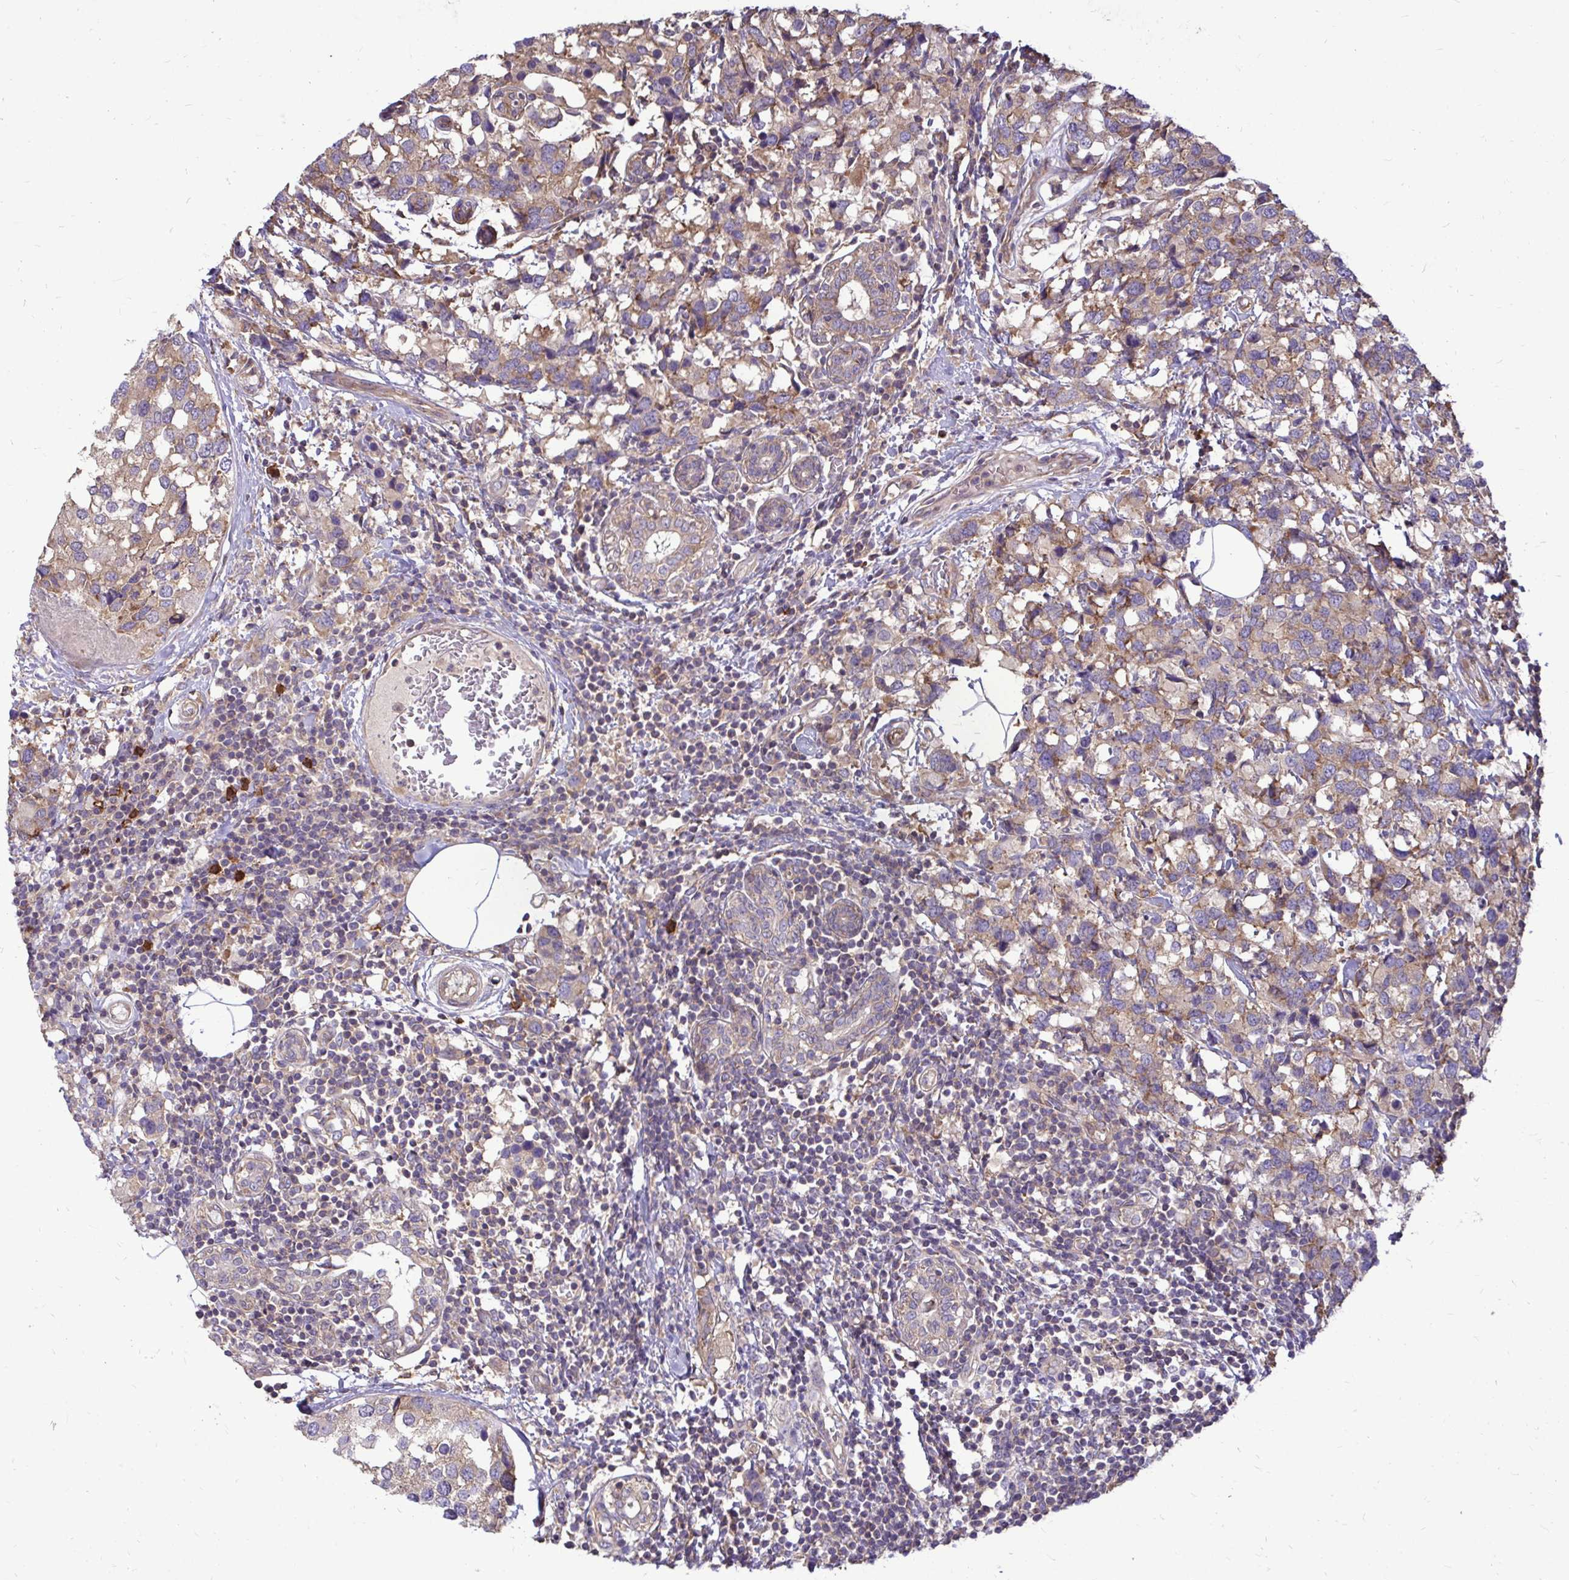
{"staining": {"intensity": "moderate", "quantity": ">75%", "location": "cytoplasmic/membranous"}, "tissue": "breast cancer", "cell_type": "Tumor cells", "image_type": "cancer", "snomed": [{"axis": "morphology", "description": "Lobular carcinoma"}, {"axis": "topography", "description": "Breast"}], "caption": "This micrograph reveals immunohistochemistry staining of human breast cancer (lobular carcinoma), with medium moderate cytoplasmic/membranous staining in approximately >75% of tumor cells.", "gene": "FMR1", "patient": {"sex": "female", "age": 59}}